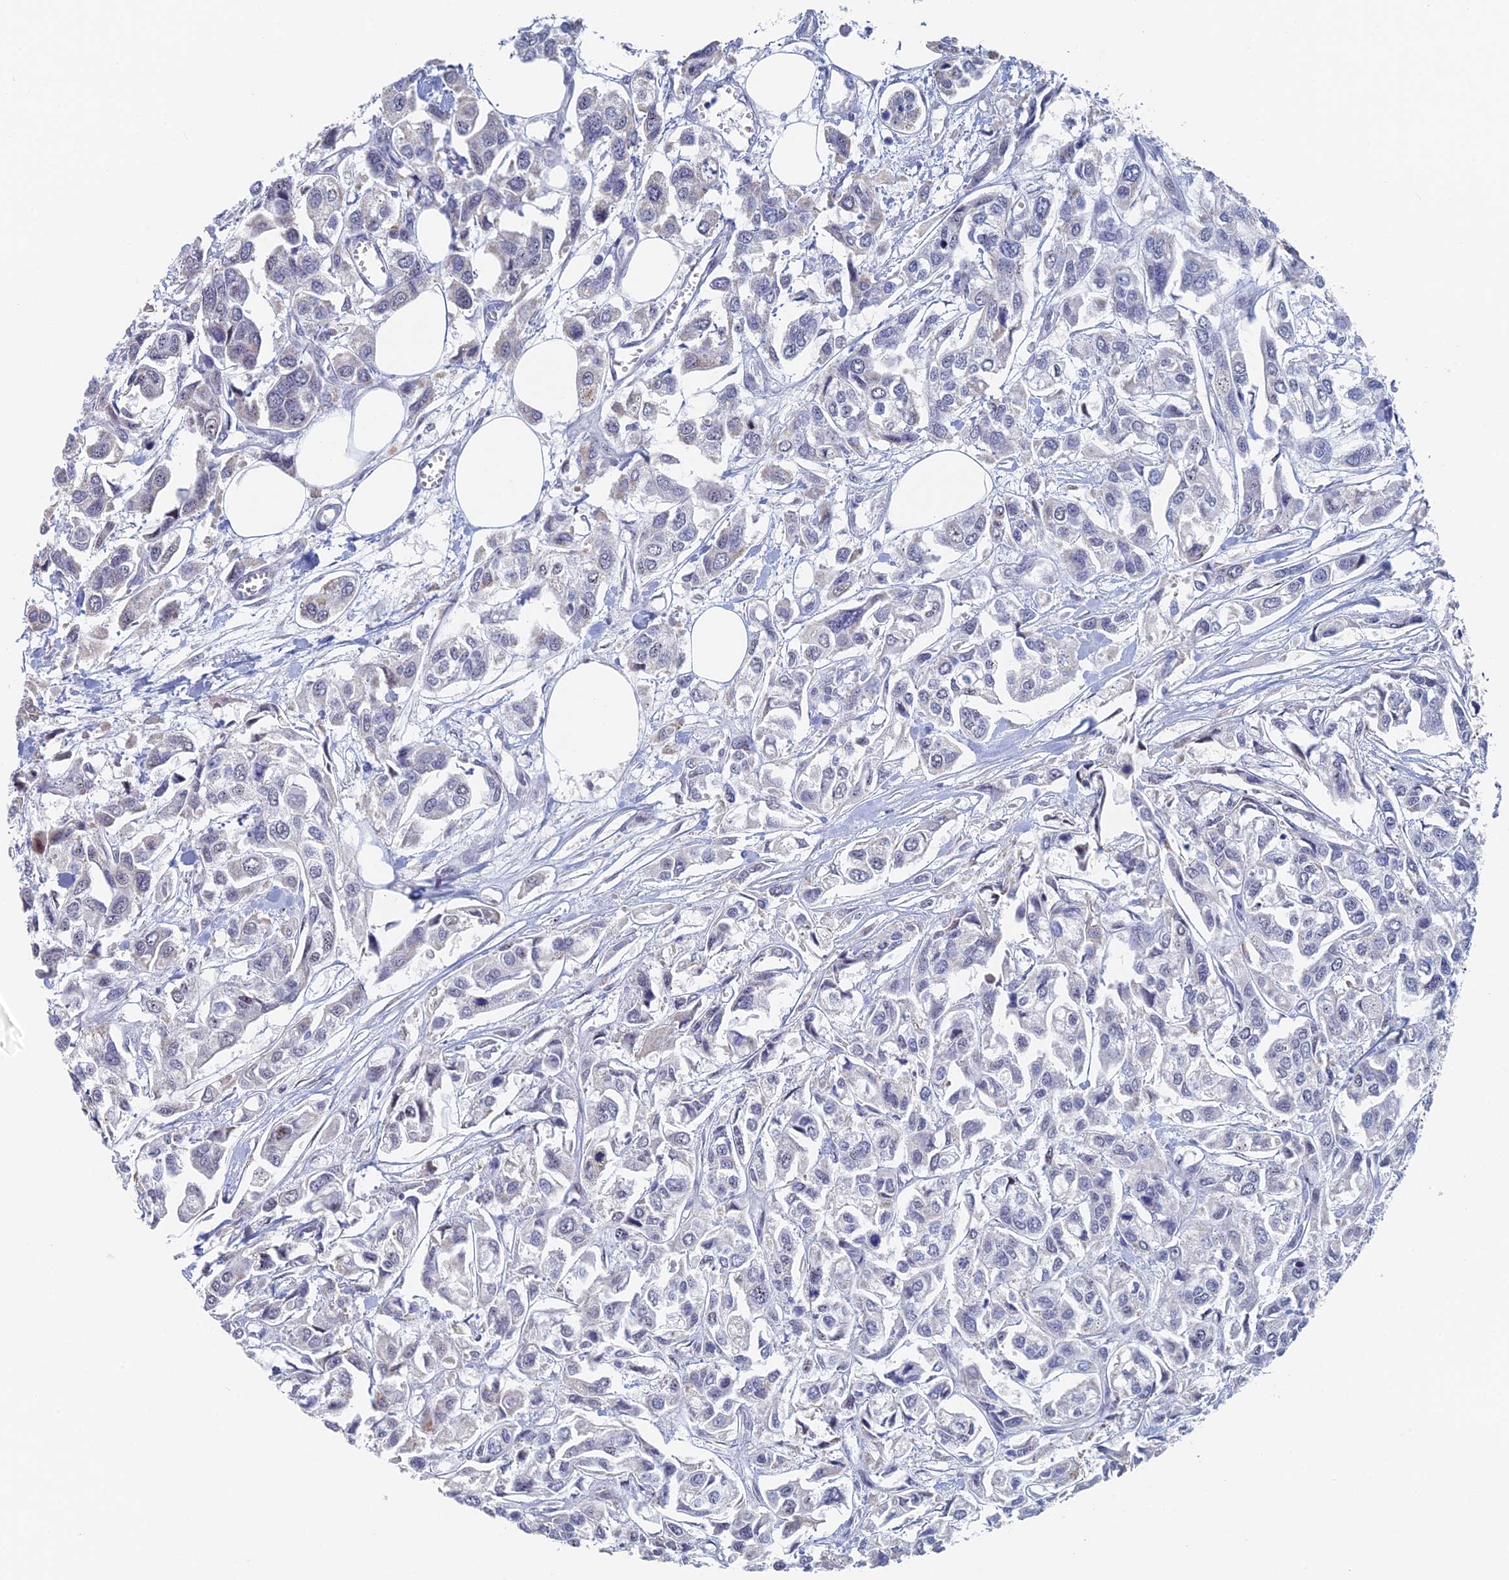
{"staining": {"intensity": "negative", "quantity": "none", "location": "none"}, "tissue": "urothelial cancer", "cell_type": "Tumor cells", "image_type": "cancer", "snomed": [{"axis": "morphology", "description": "Urothelial carcinoma, High grade"}, {"axis": "topography", "description": "Urinary bladder"}], "caption": "This is an IHC micrograph of urothelial cancer. There is no staining in tumor cells.", "gene": "GMNC", "patient": {"sex": "male", "age": 67}}